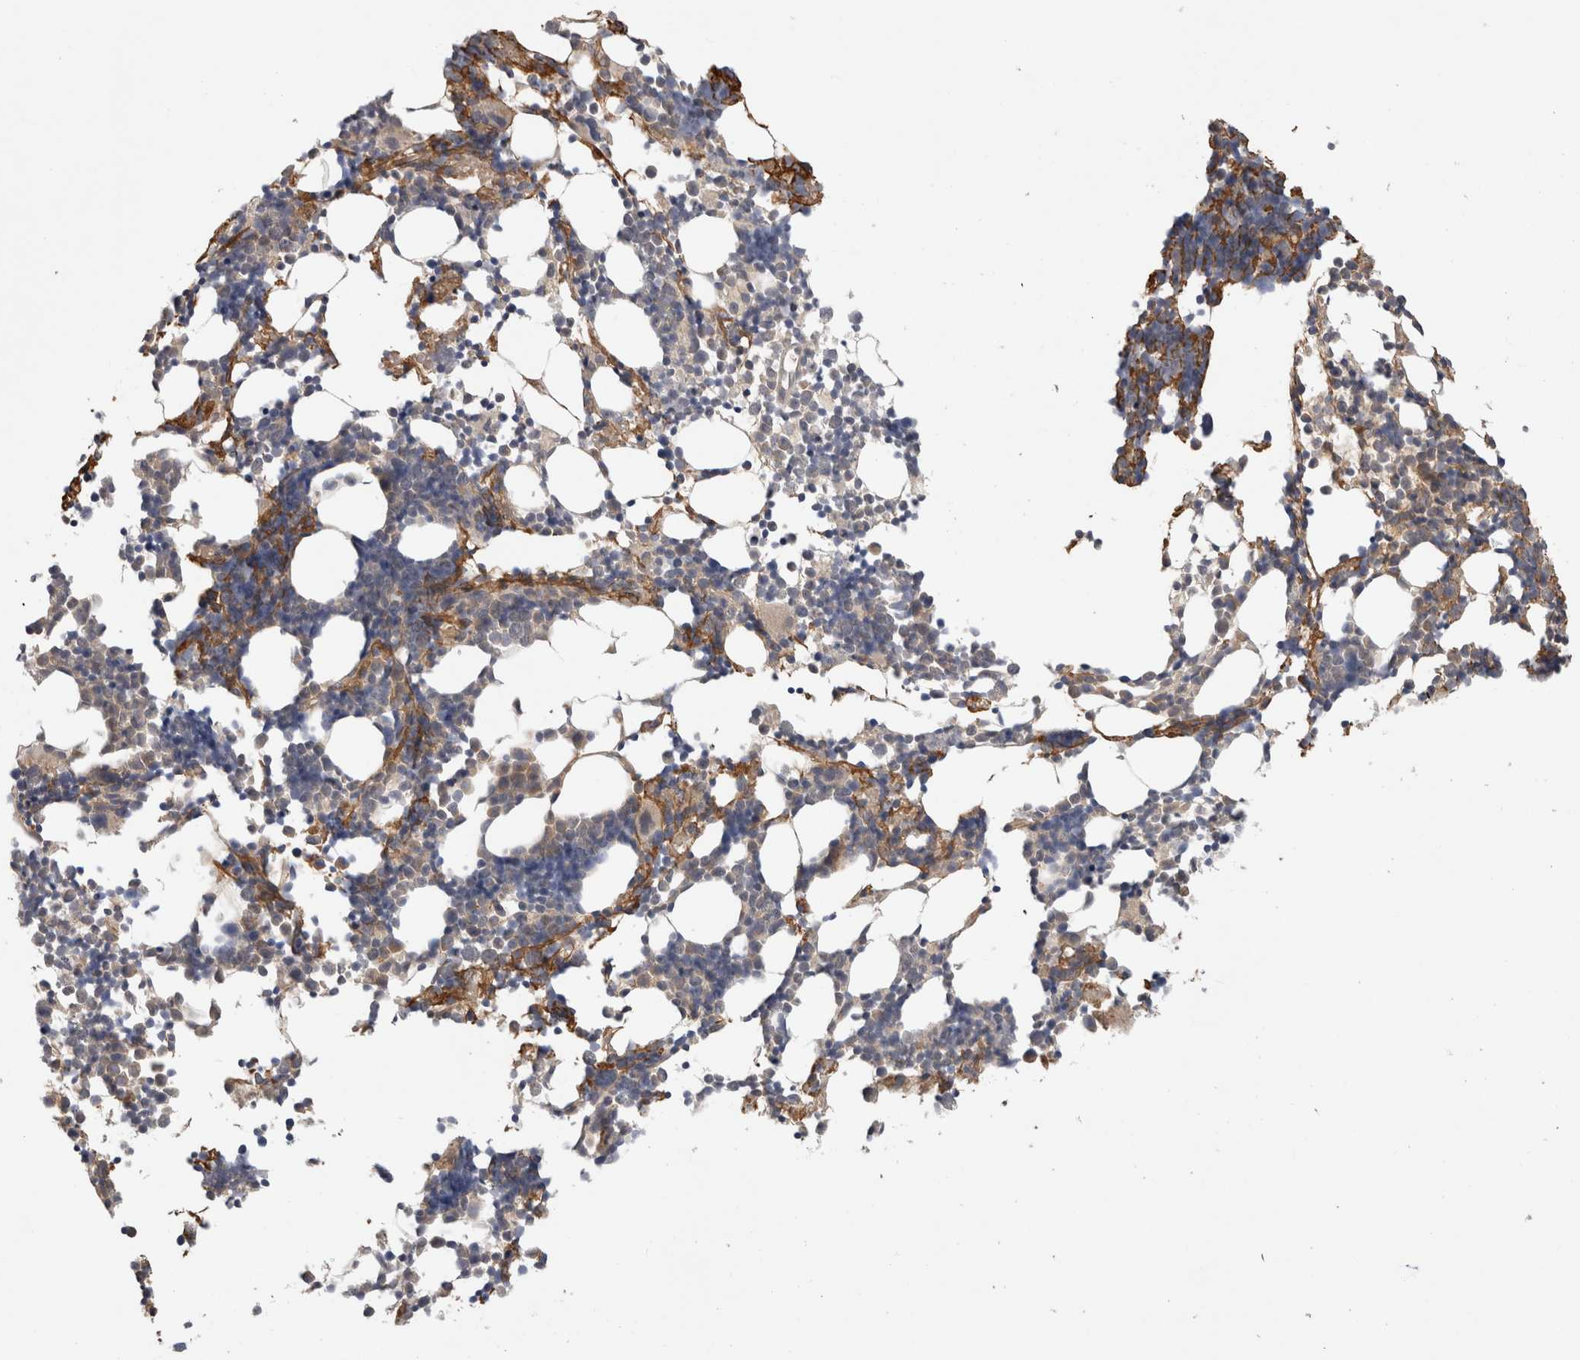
{"staining": {"intensity": "weak", "quantity": "<25%", "location": "cytoplasmic/membranous"}, "tissue": "bone marrow", "cell_type": "Hematopoietic cells", "image_type": "normal", "snomed": [{"axis": "morphology", "description": "Normal tissue, NOS"}, {"axis": "morphology", "description": "Inflammation, NOS"}, {"axis": "topography", "description": "Bone marrow"}], "caption": "High power microscopy micrograph of an immunohistochemistry histopathology image of benign bone marrow, revealing no significant positivity in hematopoietic cells.", "gene": "SGK1", "patient": {"sex": "male", "age": 21}}